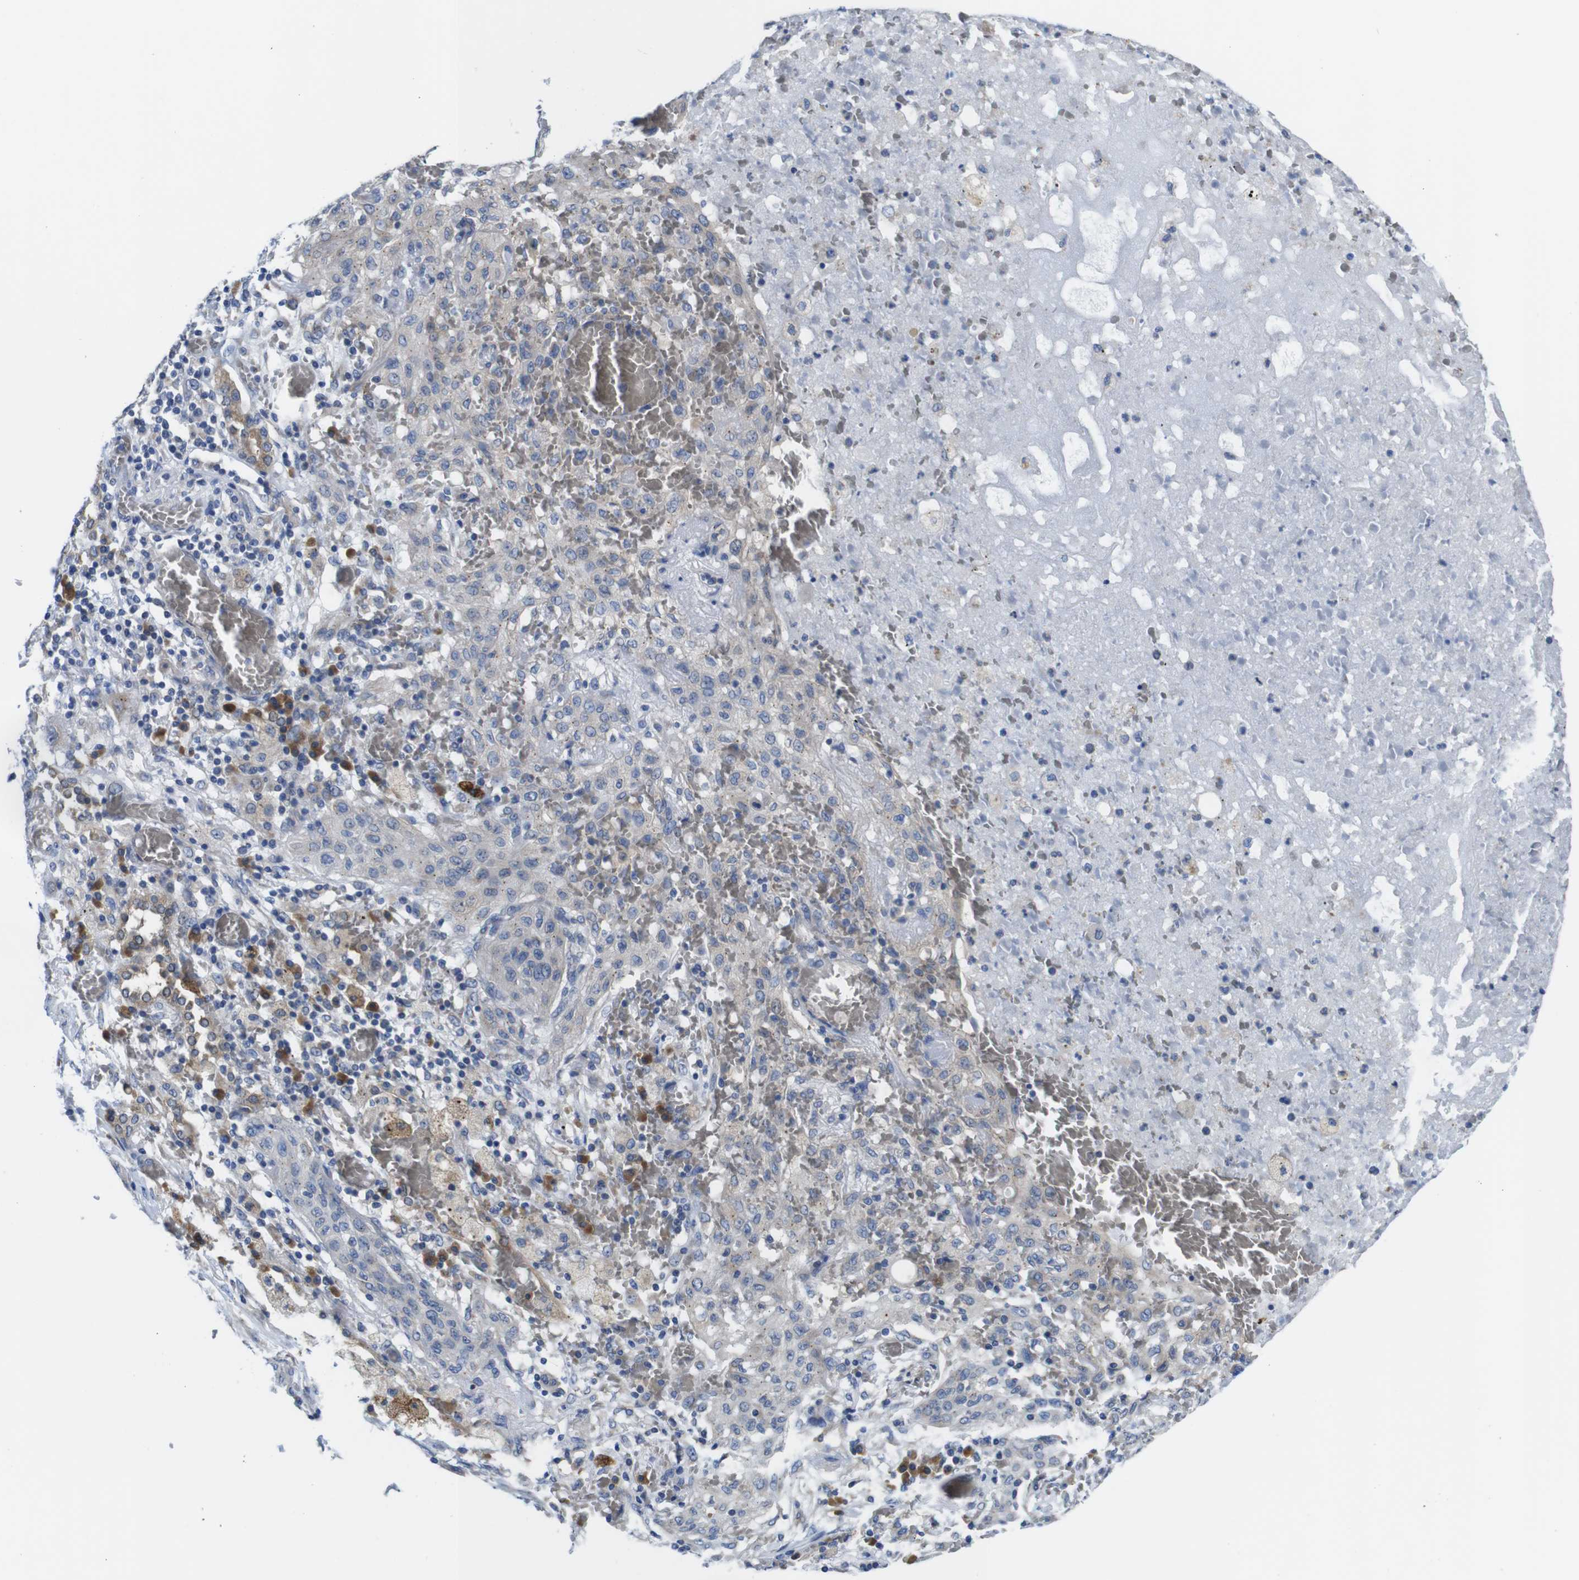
{"staining": {"intensity": "negative", "quantity": "none", "location": "none"}, "tissue": "lung cancer", "cell_type": "Tumor cells", "image_type": "cancer", "snomed": [{"axis": "morphology", "description": "Squamous cell carcinoma, NOS"}, {"axis": "topography", "description": "Lung"}], "caption": "DAB immunohistochemical staining of lung cancer shows no significant expression in tumor cells.", "gene": "DDRGK1", "patient": {"sex": "female", "age": 47}}